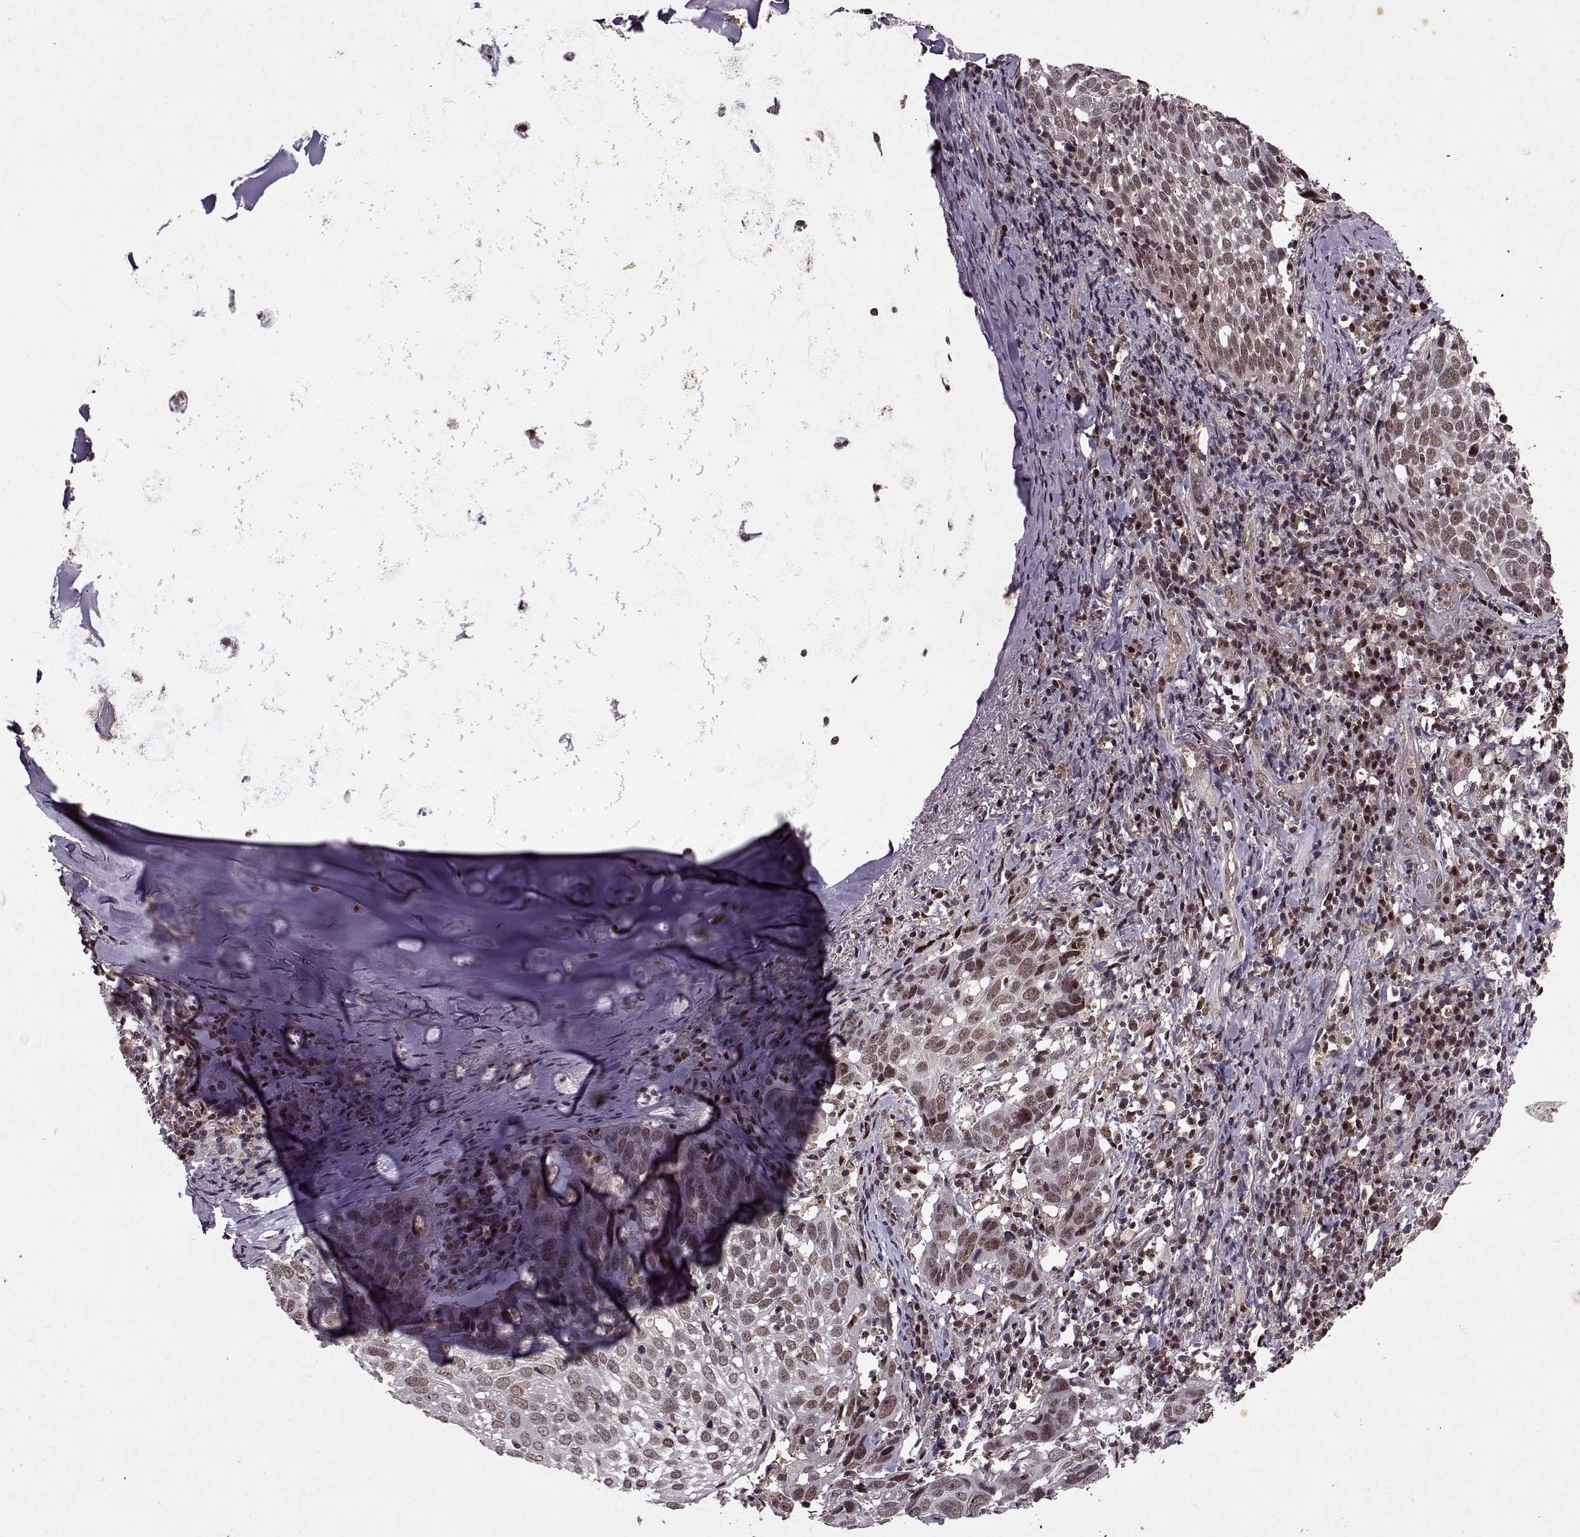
{"staining": {"intensity": "weak", "quantity": ">75%", "location": "nuclear"}, "tissue": "lung cancer", "cell_type": "Tumor cells", "image_type": "cancer", "snomed": [{"axis": "morphology", "description": "Squamous cell carcinoma, NOS"}, {"axis": "topography", "description": "Lung"}], "caption": "Lung squamous cell carcinoma stained with DAB (3,3'-diaminobenzidine) immunohistochemistry exhibits low levels of weak nuclear staining in about >75% of tumor cells.", "gene": "PSMA7", "patient": {"sex": "male", "age": 57}}